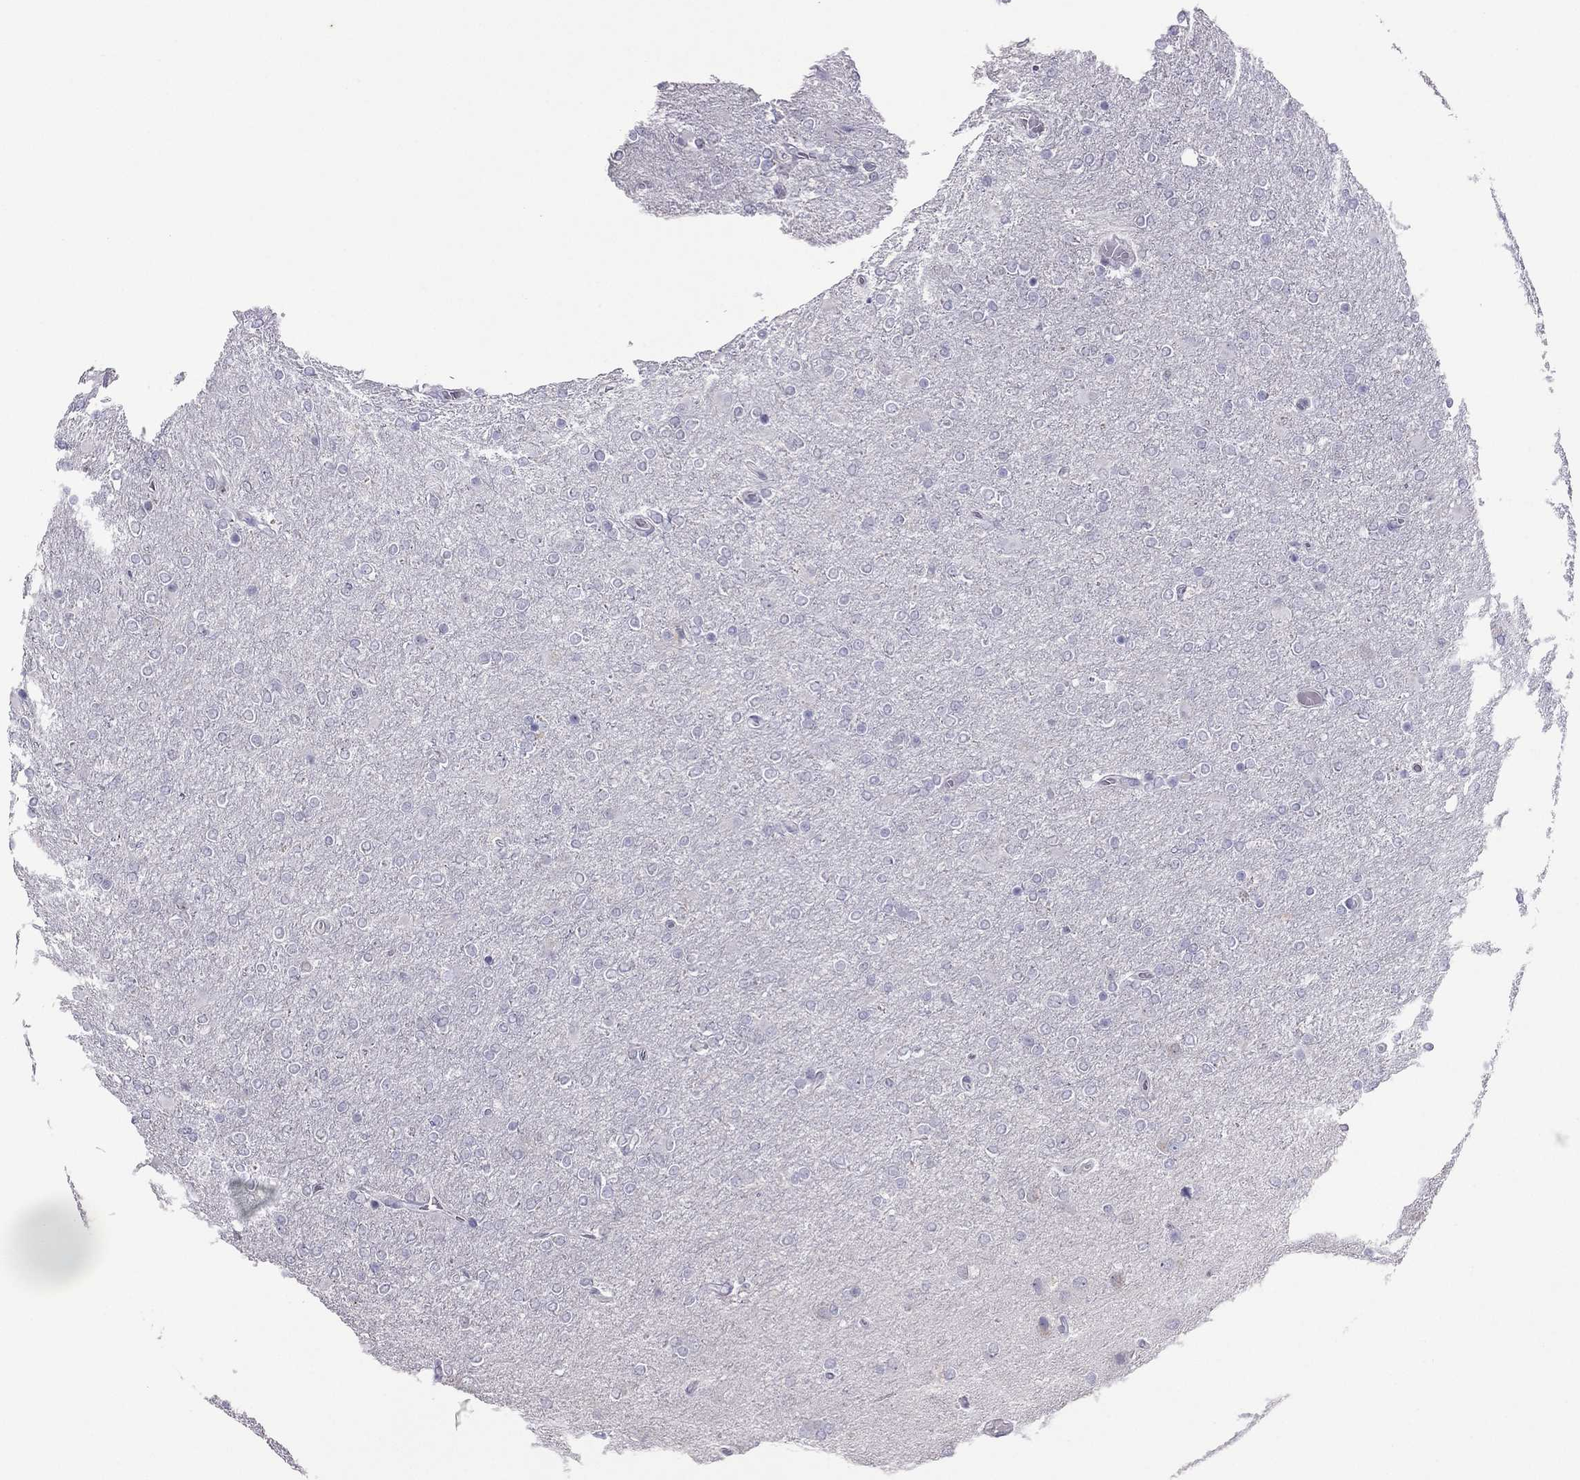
{"staining": {"intensity": "negative", "quantity": "none", "location": "none"}, "tissue": "glioma", "cell_type": "Tumor cells", "image_type": "cancer", "snomed": [{"axis": "morphology", "description": "Glioma, malignant, High grade"}, {"axis": "topography", "description": "Cerebral cortex"}], "caption": "Tumor cells show no significant positivity in glioma.", "gene": "RGS8", "patient": {"sex": "male", "age": 70}}